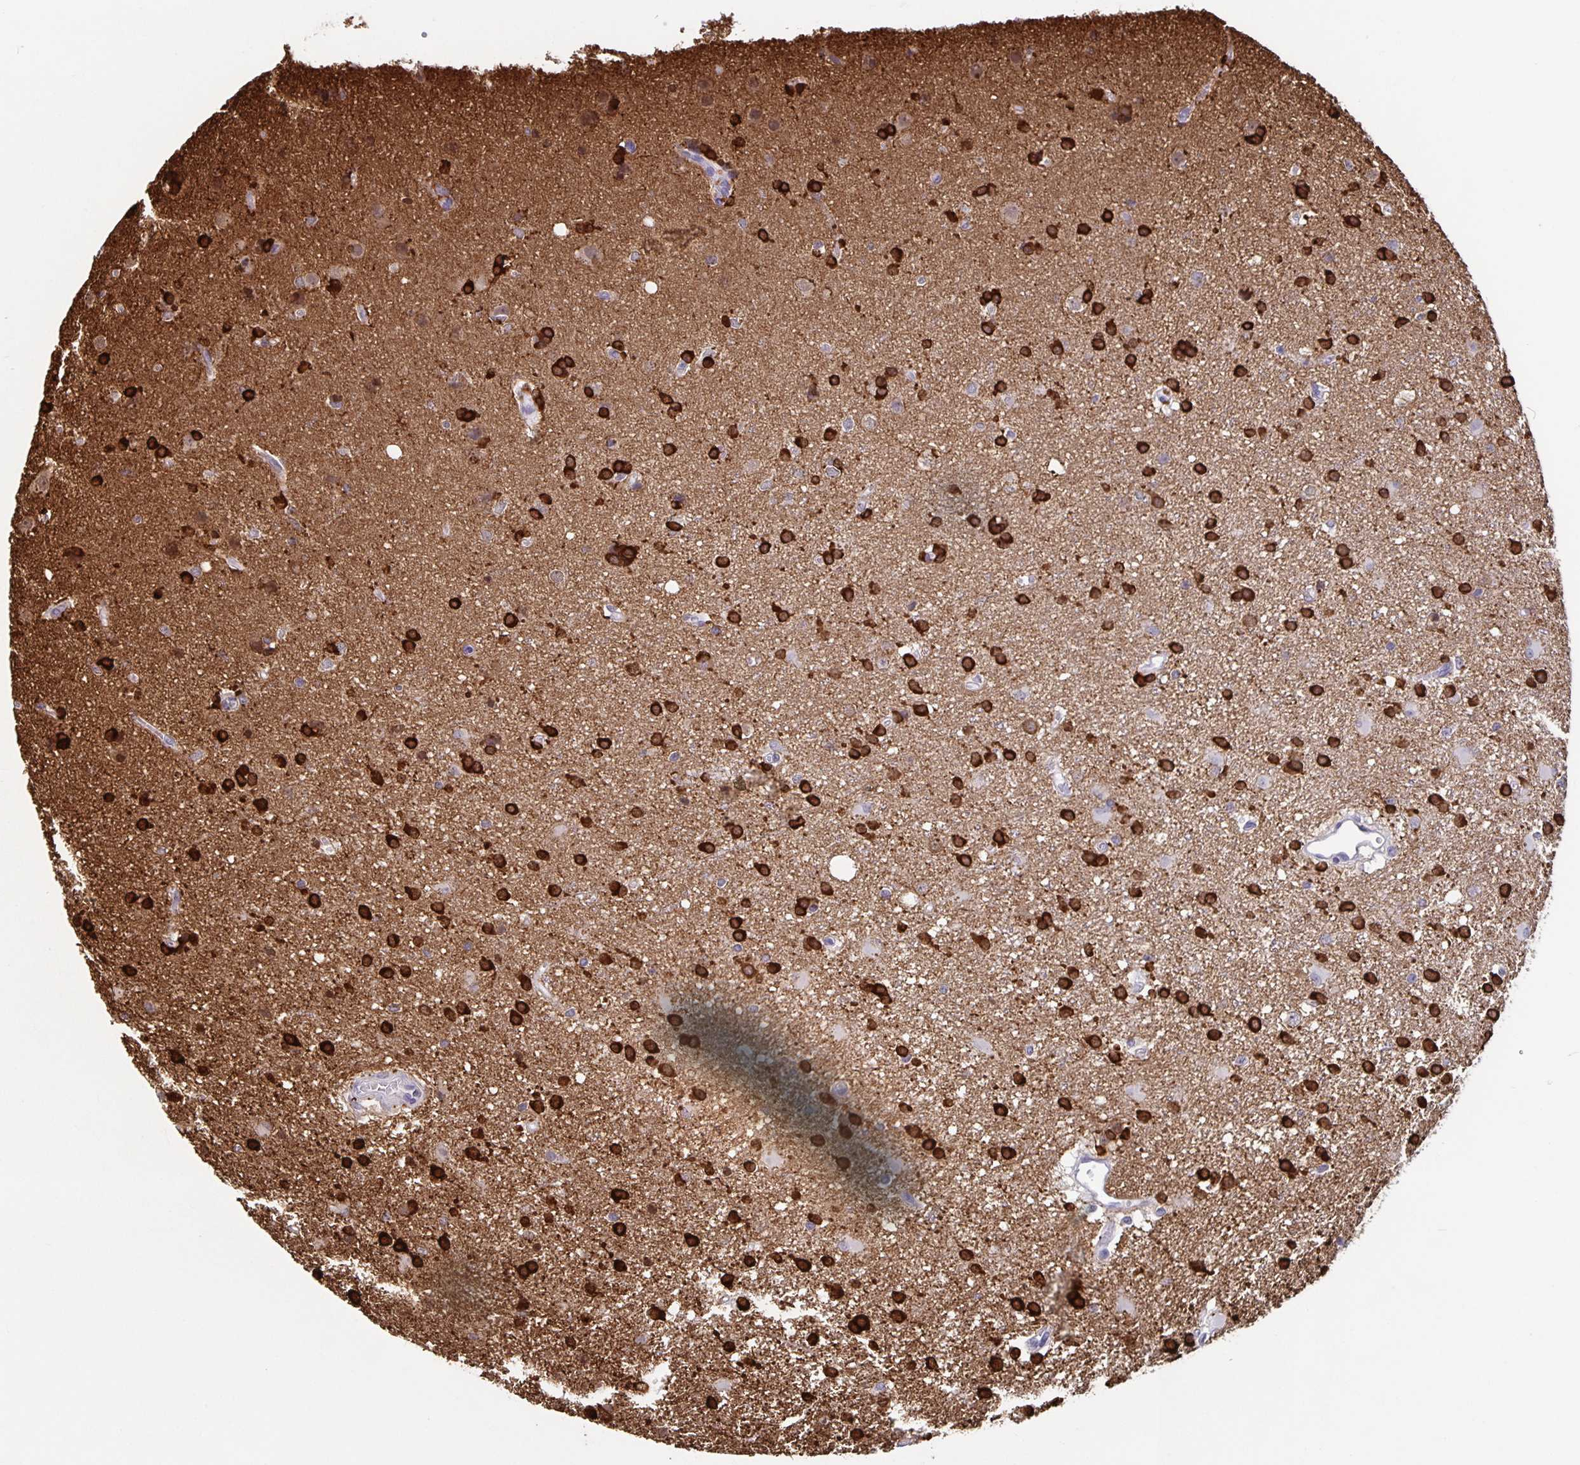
{"staining": {"intensity": "strong", "quantity": "25%-75%", "location": "cytoplasmic/membranous"}, "tissue": "glioma", "cell_type": "Tumor cells", "image_type": "cancer", "snomed": [{"axis": "morphology", "description": "Glioma, malignant, High grade"}, {"axis": "topography", "description": "Brain"}], "caption": "This is an image of immunohistochemistry staining of malignant glioma (high-grade), which shows strong positivity in the cytoplasmic/membranous of tumor cells.", "gene": "TPPP", "patient": {"sex": "male", "age": 55}}